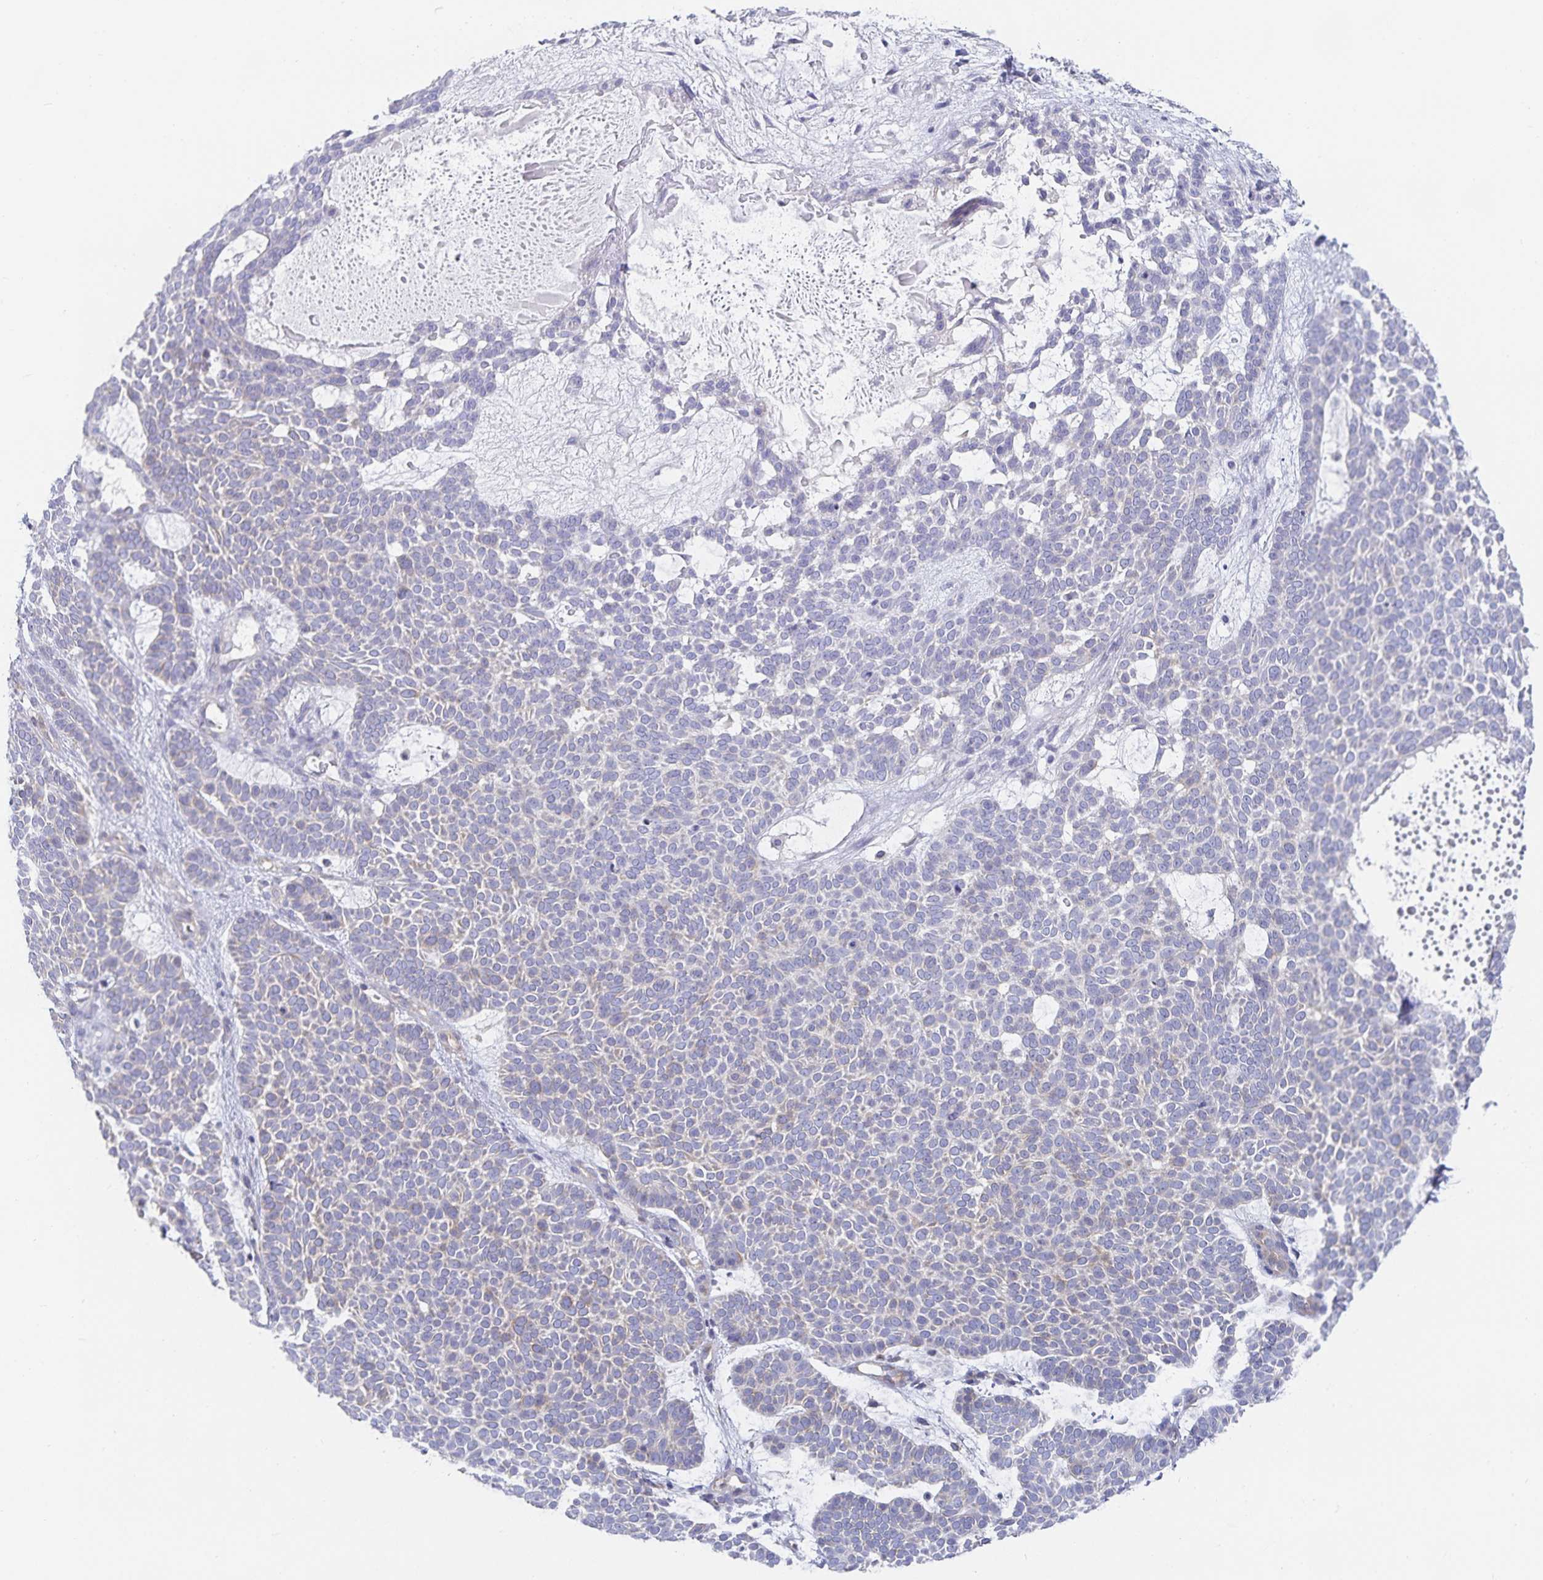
{"staining": {"intensity": "negative", "quantity": "none", "location": "none"}, "tissue": "skin cancer", "cell_type": "Tumor cells", "image_type": "cancer", "snomed": [{"axis": "morphology", "description": "Basal cell carcinoma"}, {"axis": "topography", "description": "Skin"}], "caption": "Tumor cells are negative for protein expression in human skin cancer (basal cell carcinoma).", "gene": "SFTPA1", "patient": {"sex": "female", "age": 82}}